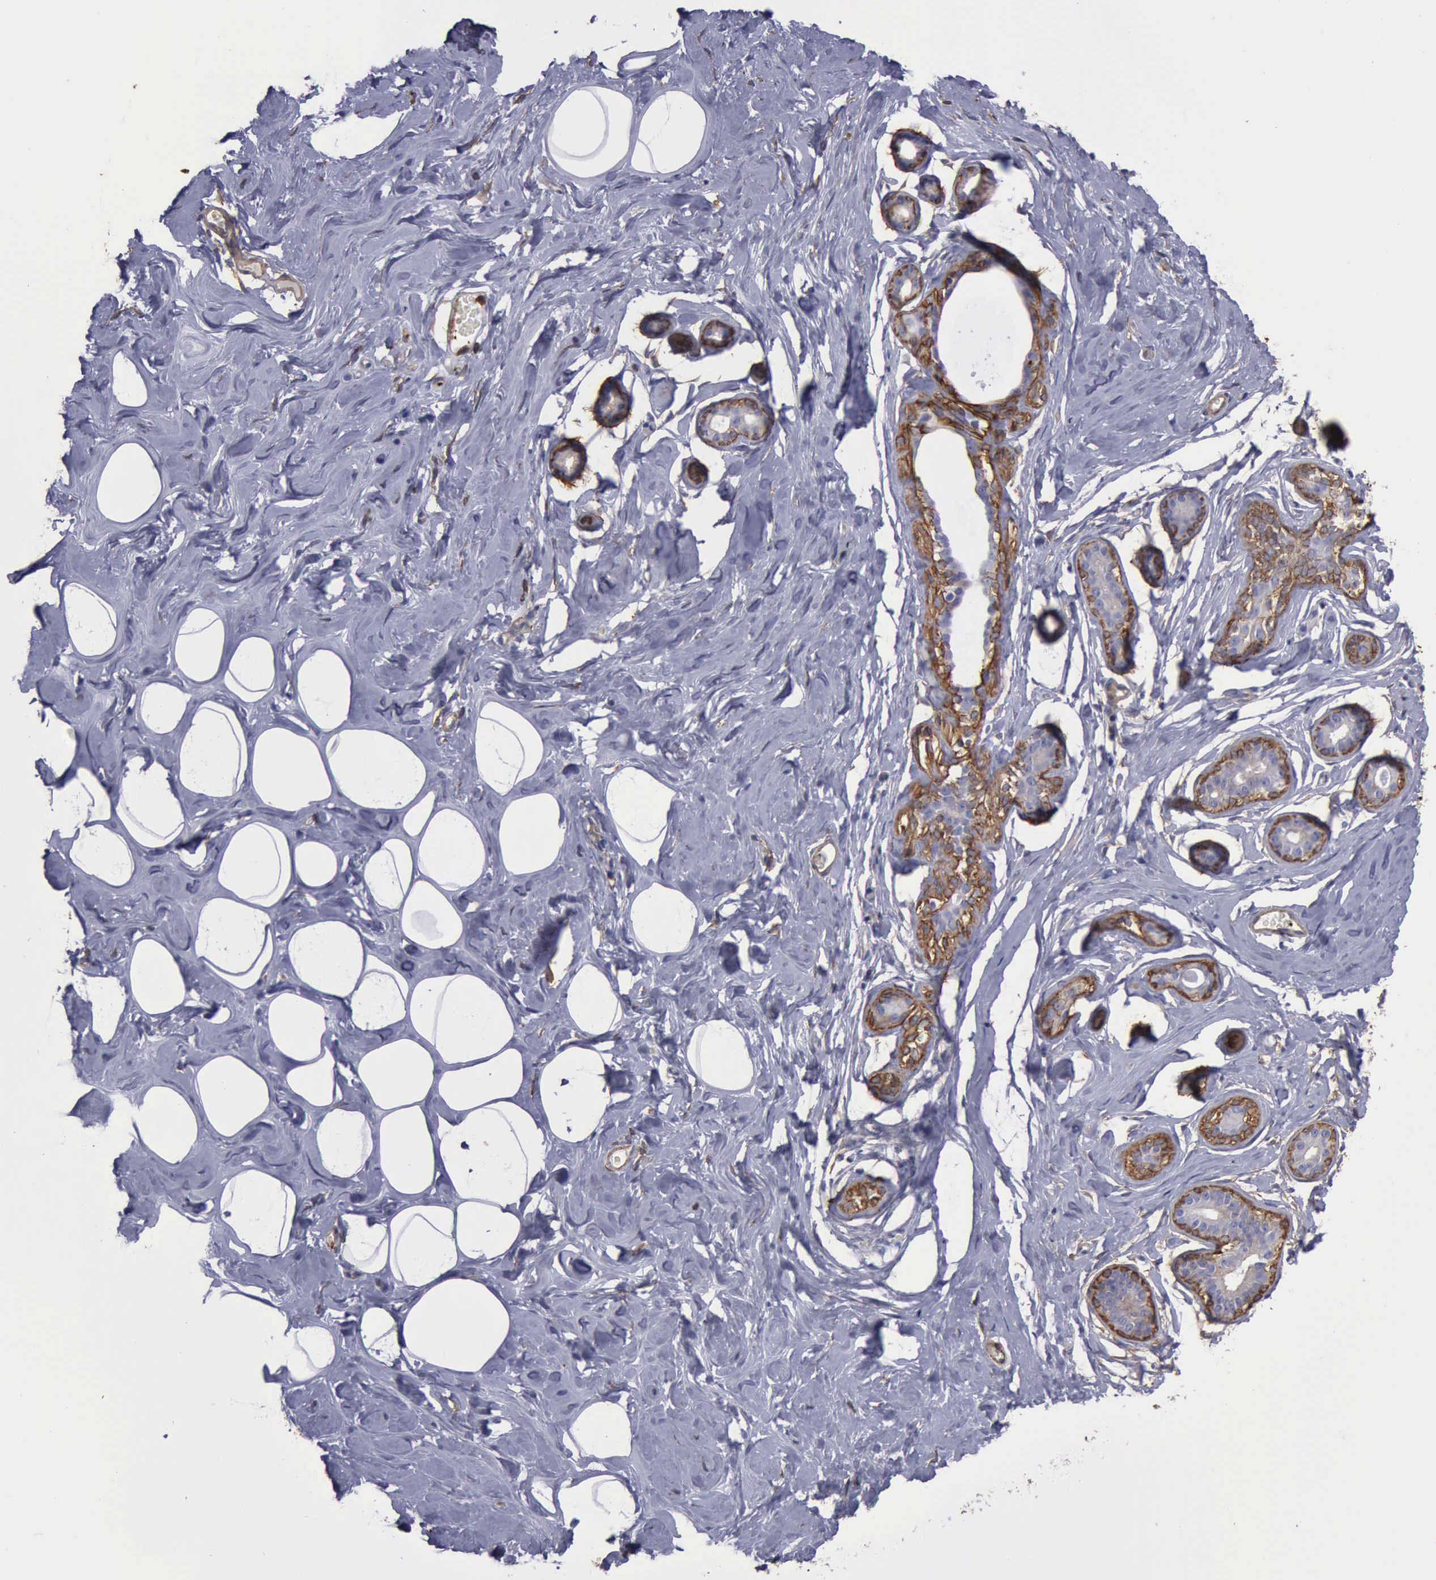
{"staining": {"intensity": "negative", "quantity": "none", "location": "none"}, "tissue": "breast", "cell_type": "Adipocytes", "image_type": "normal", "snomed": [{"axis": "morphology", "description": "Normal tissue, NOS"}, {"axis": "morphology", "description": "Fibrosis, NOS"}, {"axis": "topography", "description": "Breast"}], "caption": "An immunohistochemistry (IHC) image of benign breast is shown. There is no staining in adipocytes of breast.", "gene": "FLNA", "patient": {"sex": "female", "age": 39}}